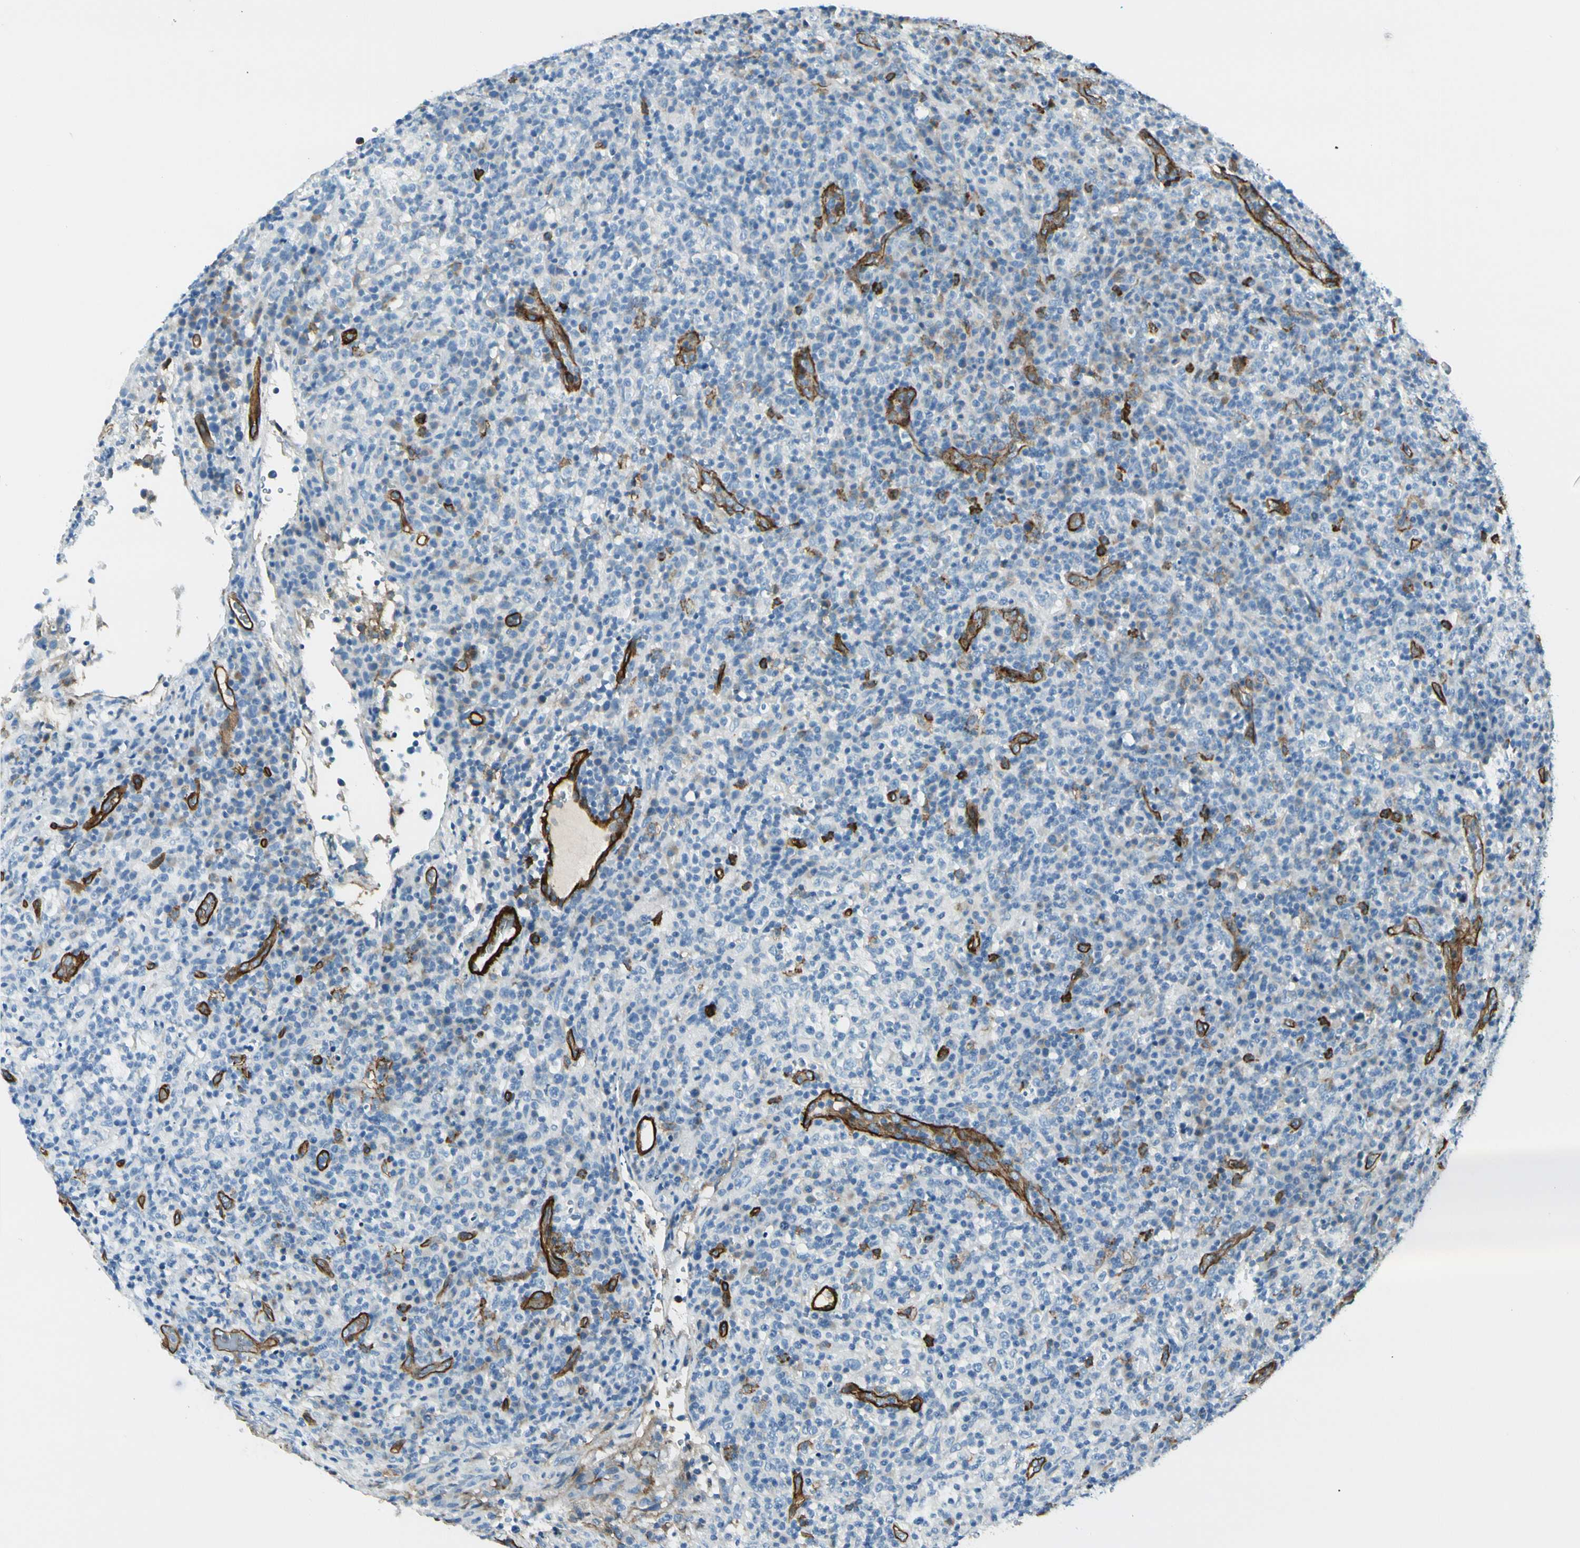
{"staining": {"intensity": "negative", "quantity": "none", "location": "none"}, "tissue": "lymphoma", "cell_type": "Tumor cells", "image_type": "cancer", "snomed": [{"axis": "morphology", "description": "Malignant lymphoma, non-Hodgkin's type, High grade"}, {"axis": "topography", "description": "Lymph node"}], "caption": "Immunohistochemical staining of human high-grade malignant lymphoma, non-Hodgkin's type exhibits no significant positivity in tumor cells.", "gene": "CD93", "patient": {"sex": "female", "age": 76}}